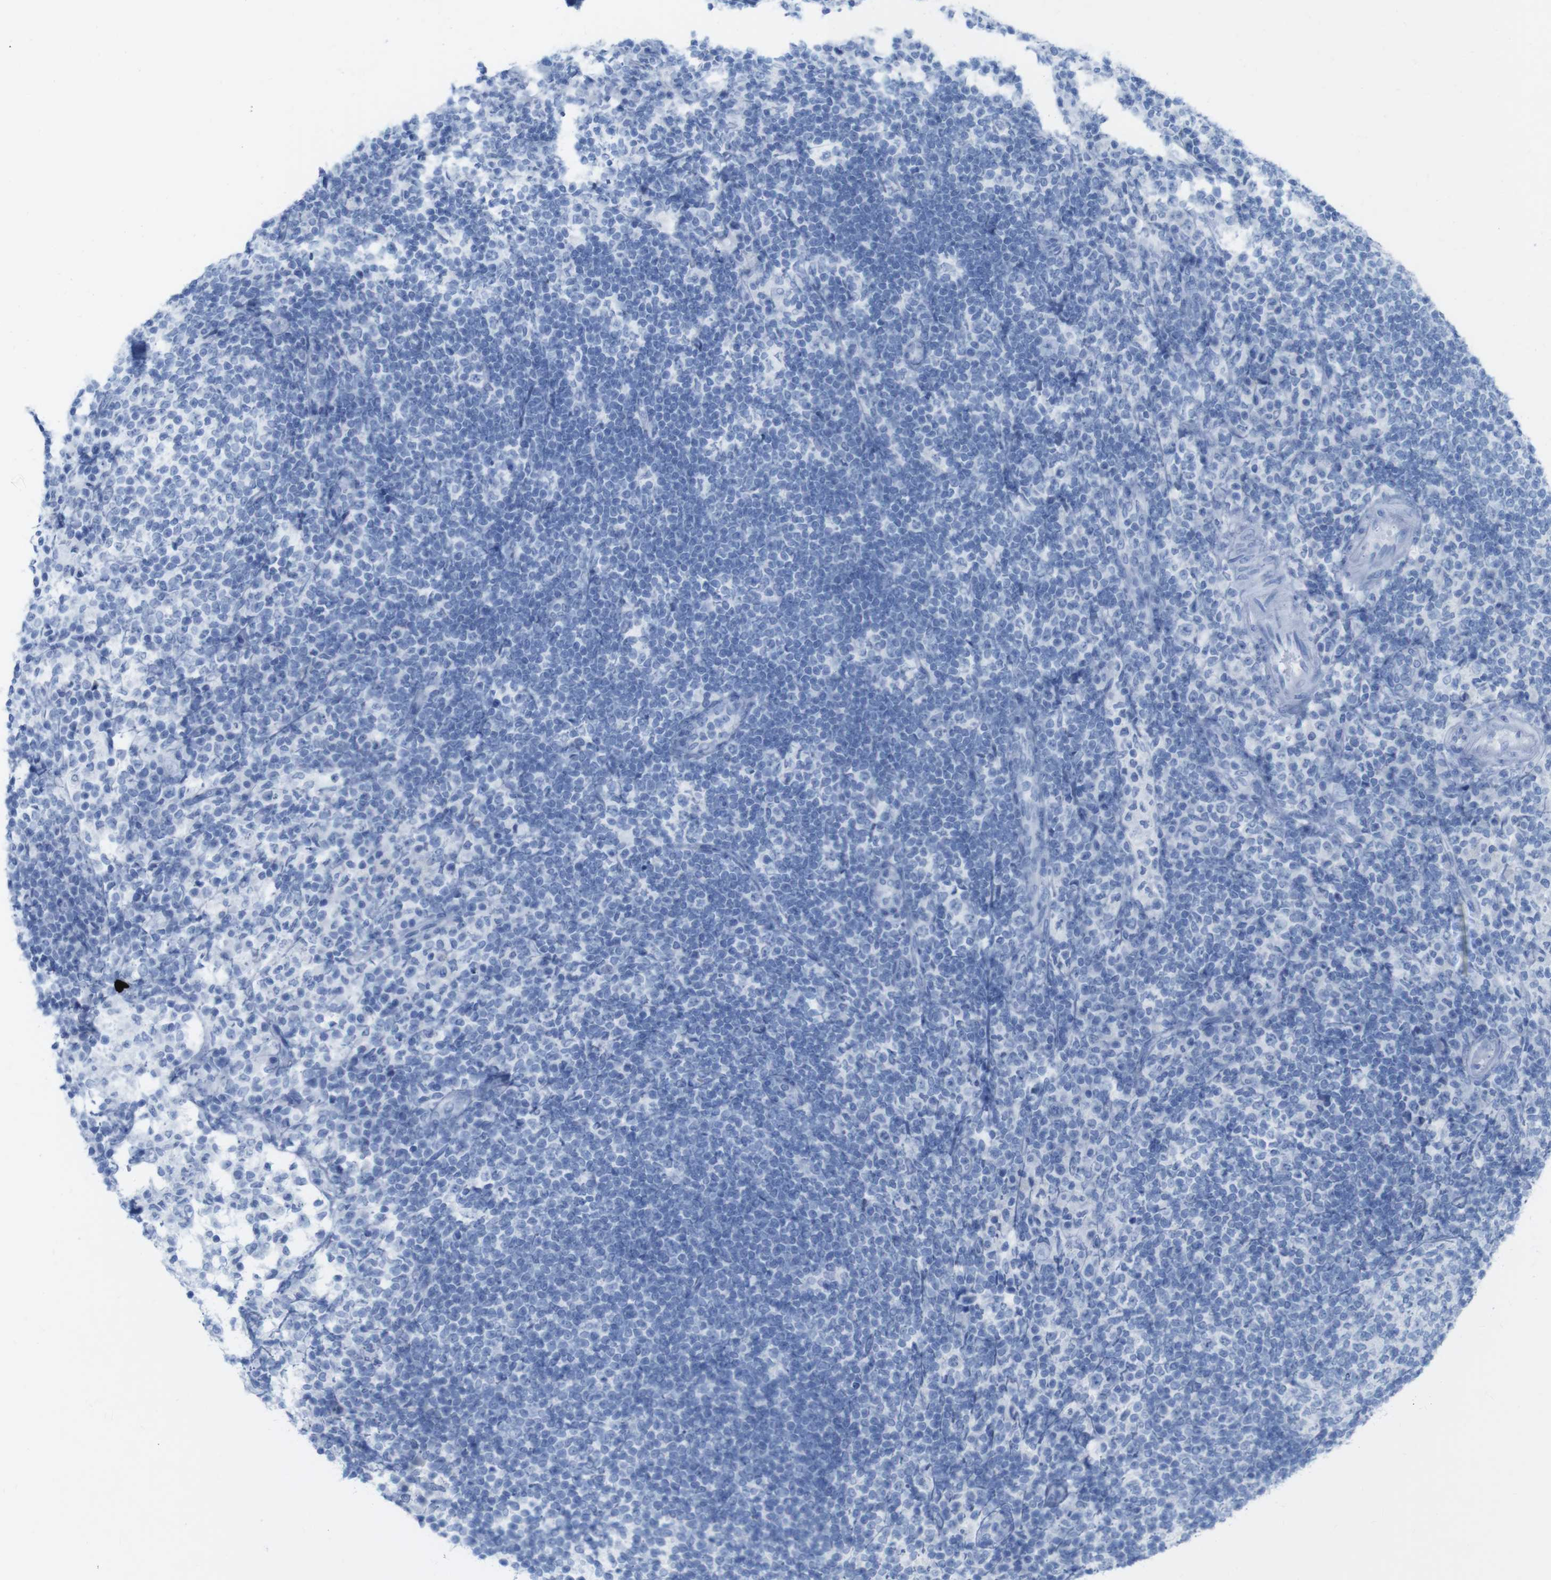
{"staining": {"intensity": "negative", "quantity": "none", "location": "none"}, "tissue": "lymph node", "cell_type": "Germinal center cells", "image_type": "normal", "snomed": [{"axis": "morphology", "description": "Normal tissue, NOS"}, {"axis": "topography", "description": "Lymph node"}], "caption": "IHC image of normal lymph node: lymph node stained with DAB demonstrates no significant protein staining in germinal center cells. The staining was performed using DAB to visualize the protein expression in brown, while the nuclei were stained in blue with hematoxylin (Magnification: 20x).", "gene": "MYH7", "patient": {"sex": "female", "age": 53}}